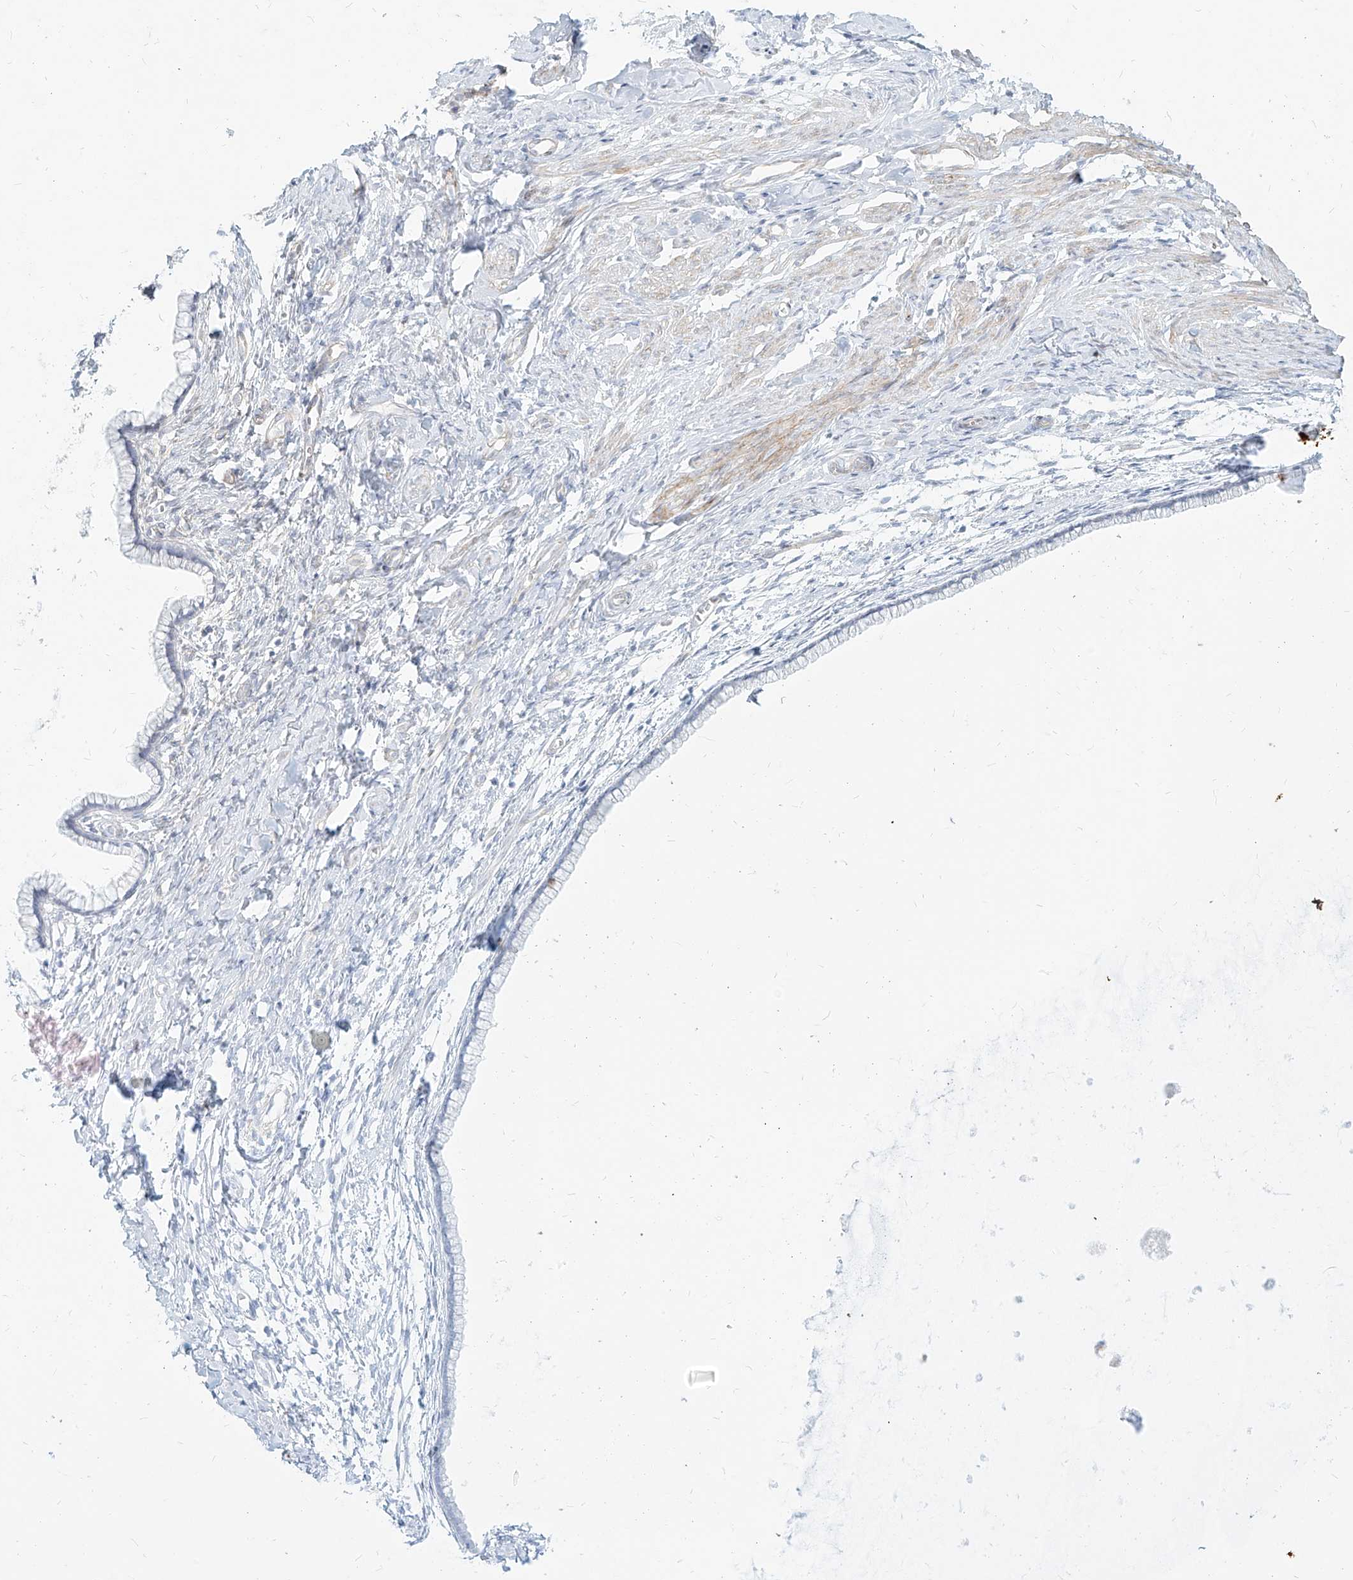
{"staining": {"intensity": "negative", "quantity": "none", "location": "none"}, "tissue": "cervix", "cell_type": "Glandular cells", "image_type": "normal", "snomed": [{"axis": "morphology", "description": "Normal tissue, NOS"}, {"axis": "topography", "description": "Cervix"}], "caption": "DAB (3,3'-diaminobenzidine) immunohistochemical staining of benign human cervix demonstrates no significant positivity in glandular cells. Nuclei are stained in blue.", "gene": "ITPKB", "patient": {"sex": "female", "age": 75}}